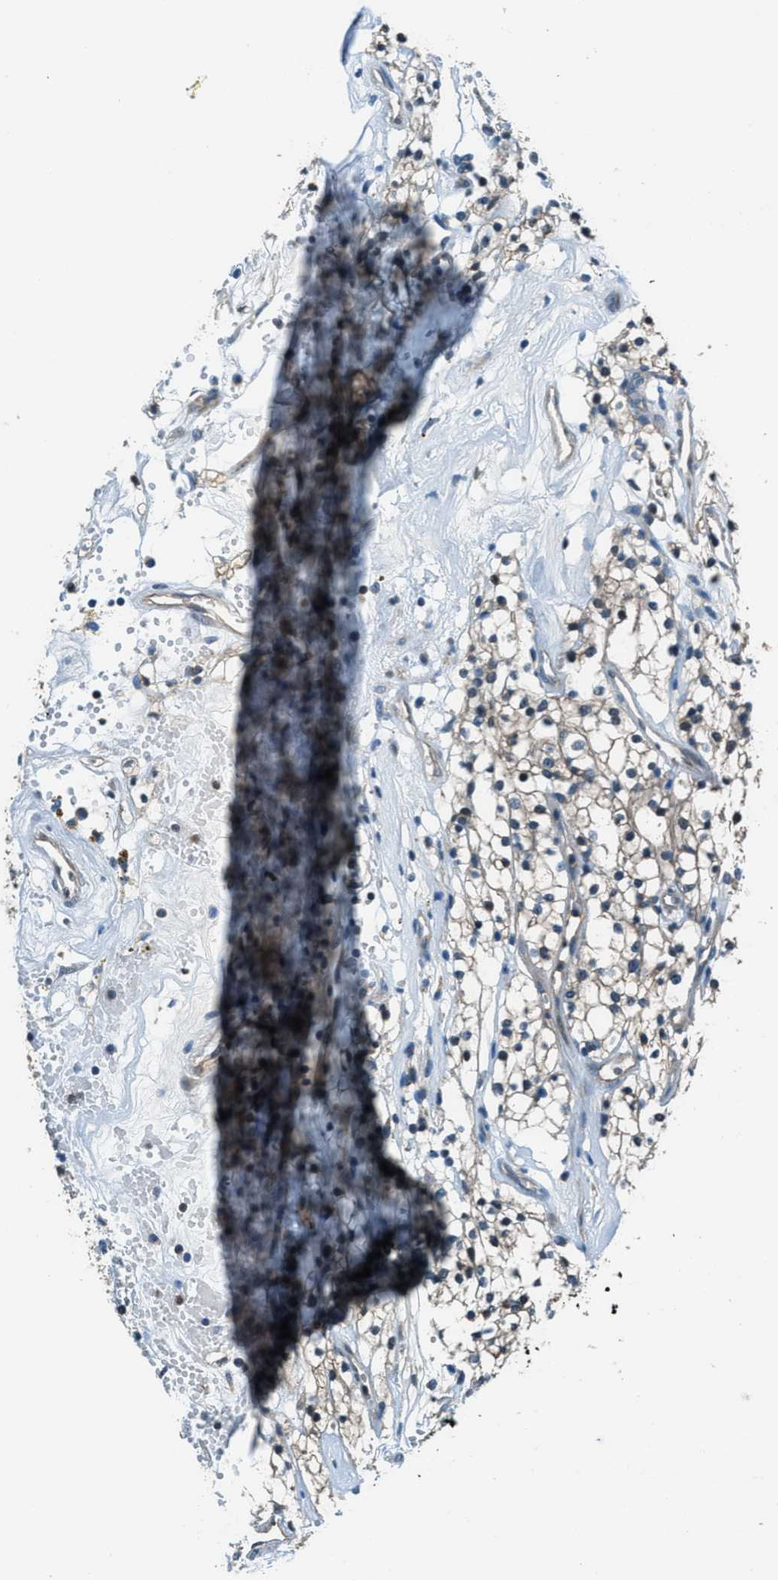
{"staining": {"intensity": "weak", "quantity": "25%-75%", "location": "cytoplasmic/membranous"}, "tissue": "renal cancer", "cell_type": "Tumor cells", "image_type": "cancer", "snomed": [{"axis": "morphology", "description": "Adenocarcinoma, NOS"}, {"axis": "topography", "description": "Kidney"}], "caption": "Brown immunohistochemical staining in renal cancer displays weak cytoplasmic/membranous staining in approximately 25%-75% of tumor cells.", "gene": "HEBP2", "patient": {"sex": "male", "age": 59}}